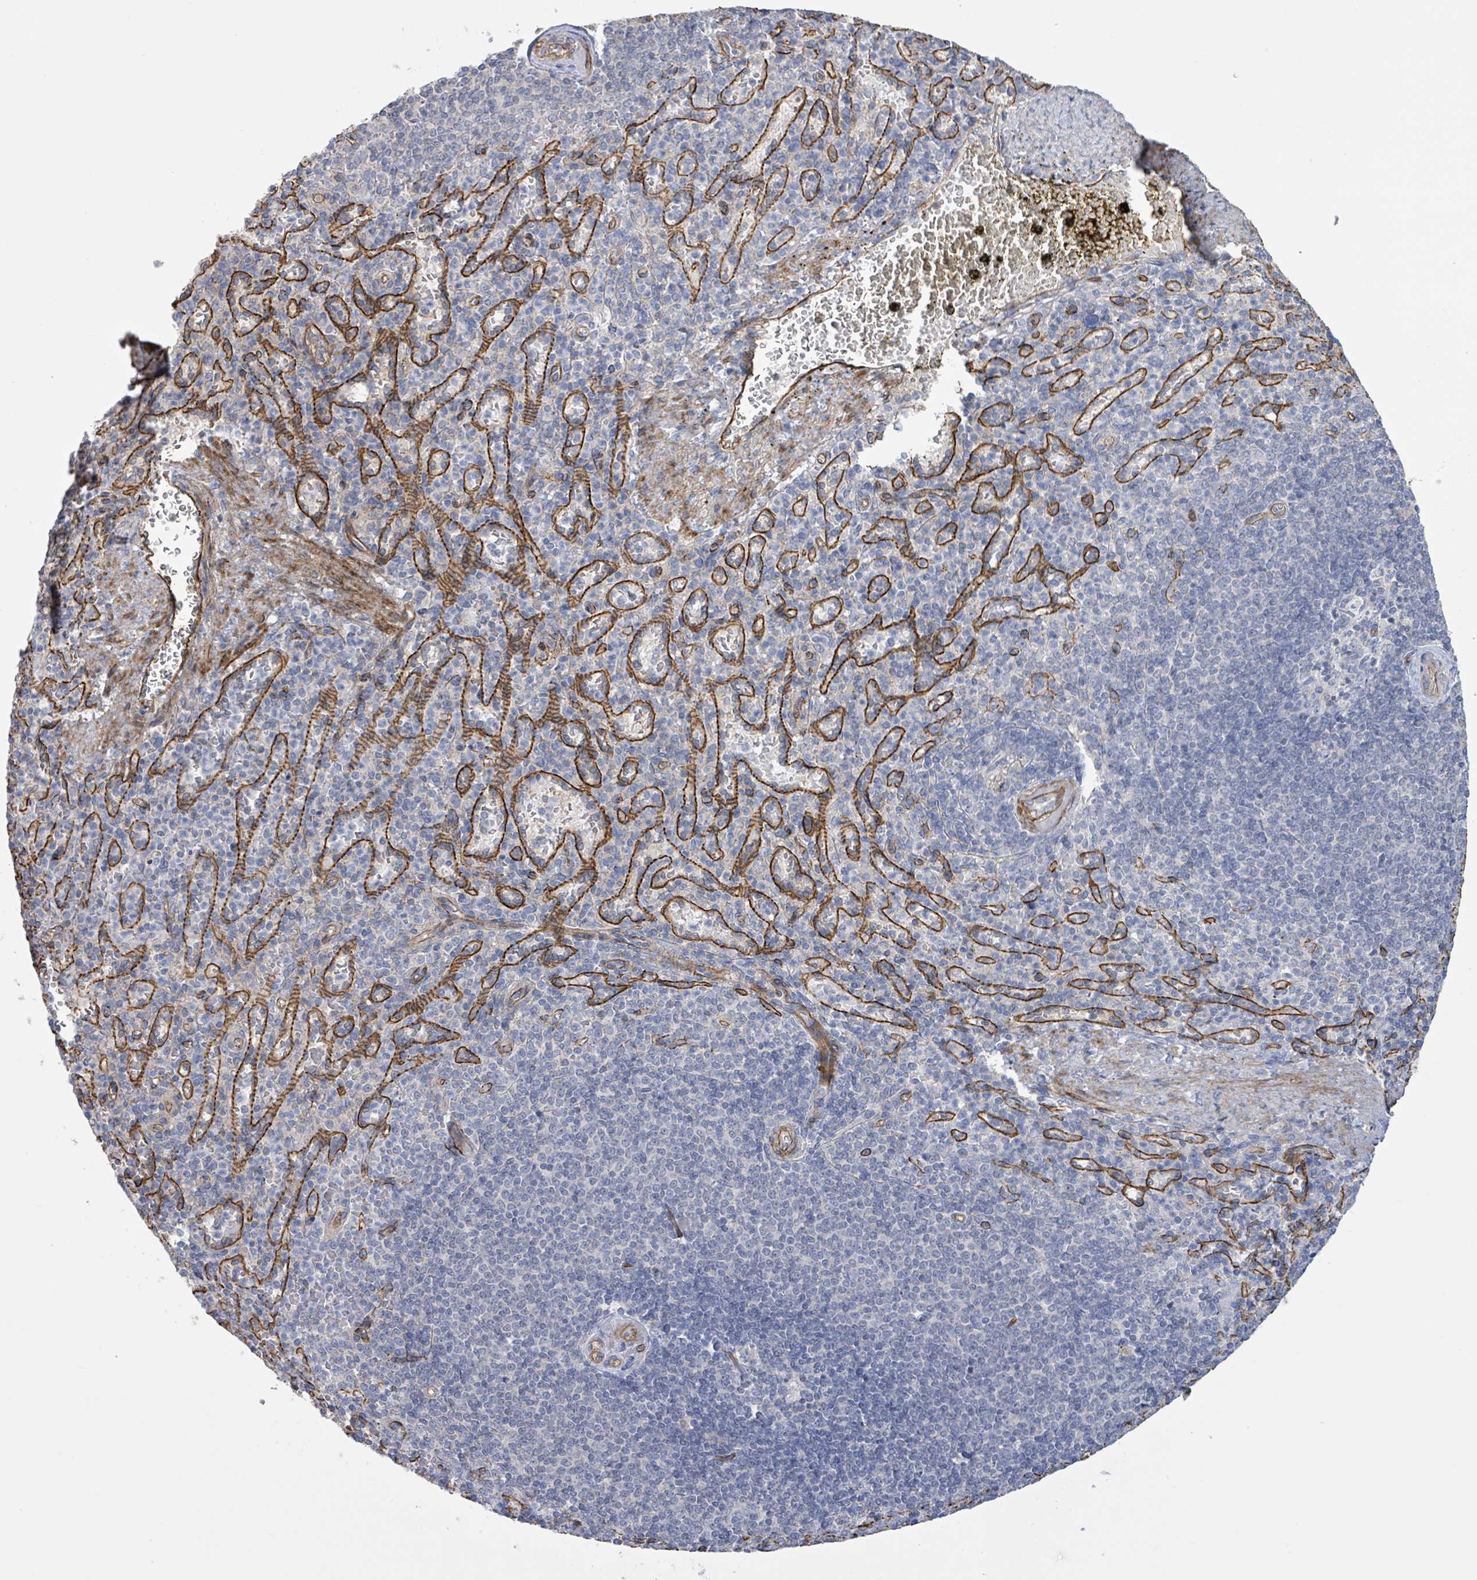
{"staining": {"intensity": "negative", "quantity": "none", "location": "none"}, "tissue": "spleen", "cell_type": "Cells in red pulp", "image_type": "normal", "snomed": [{"axis": "morphology", "description": "Normal tissue, NOS"}, {"axis": "topography", "description": "Spleen"}], "caption": "Immunohistochemical staining of benign human spleen reveals no significant expression in cells in red pulp.", "gene": "KANK3", "patient": {"sex": "female", "age": 74}}